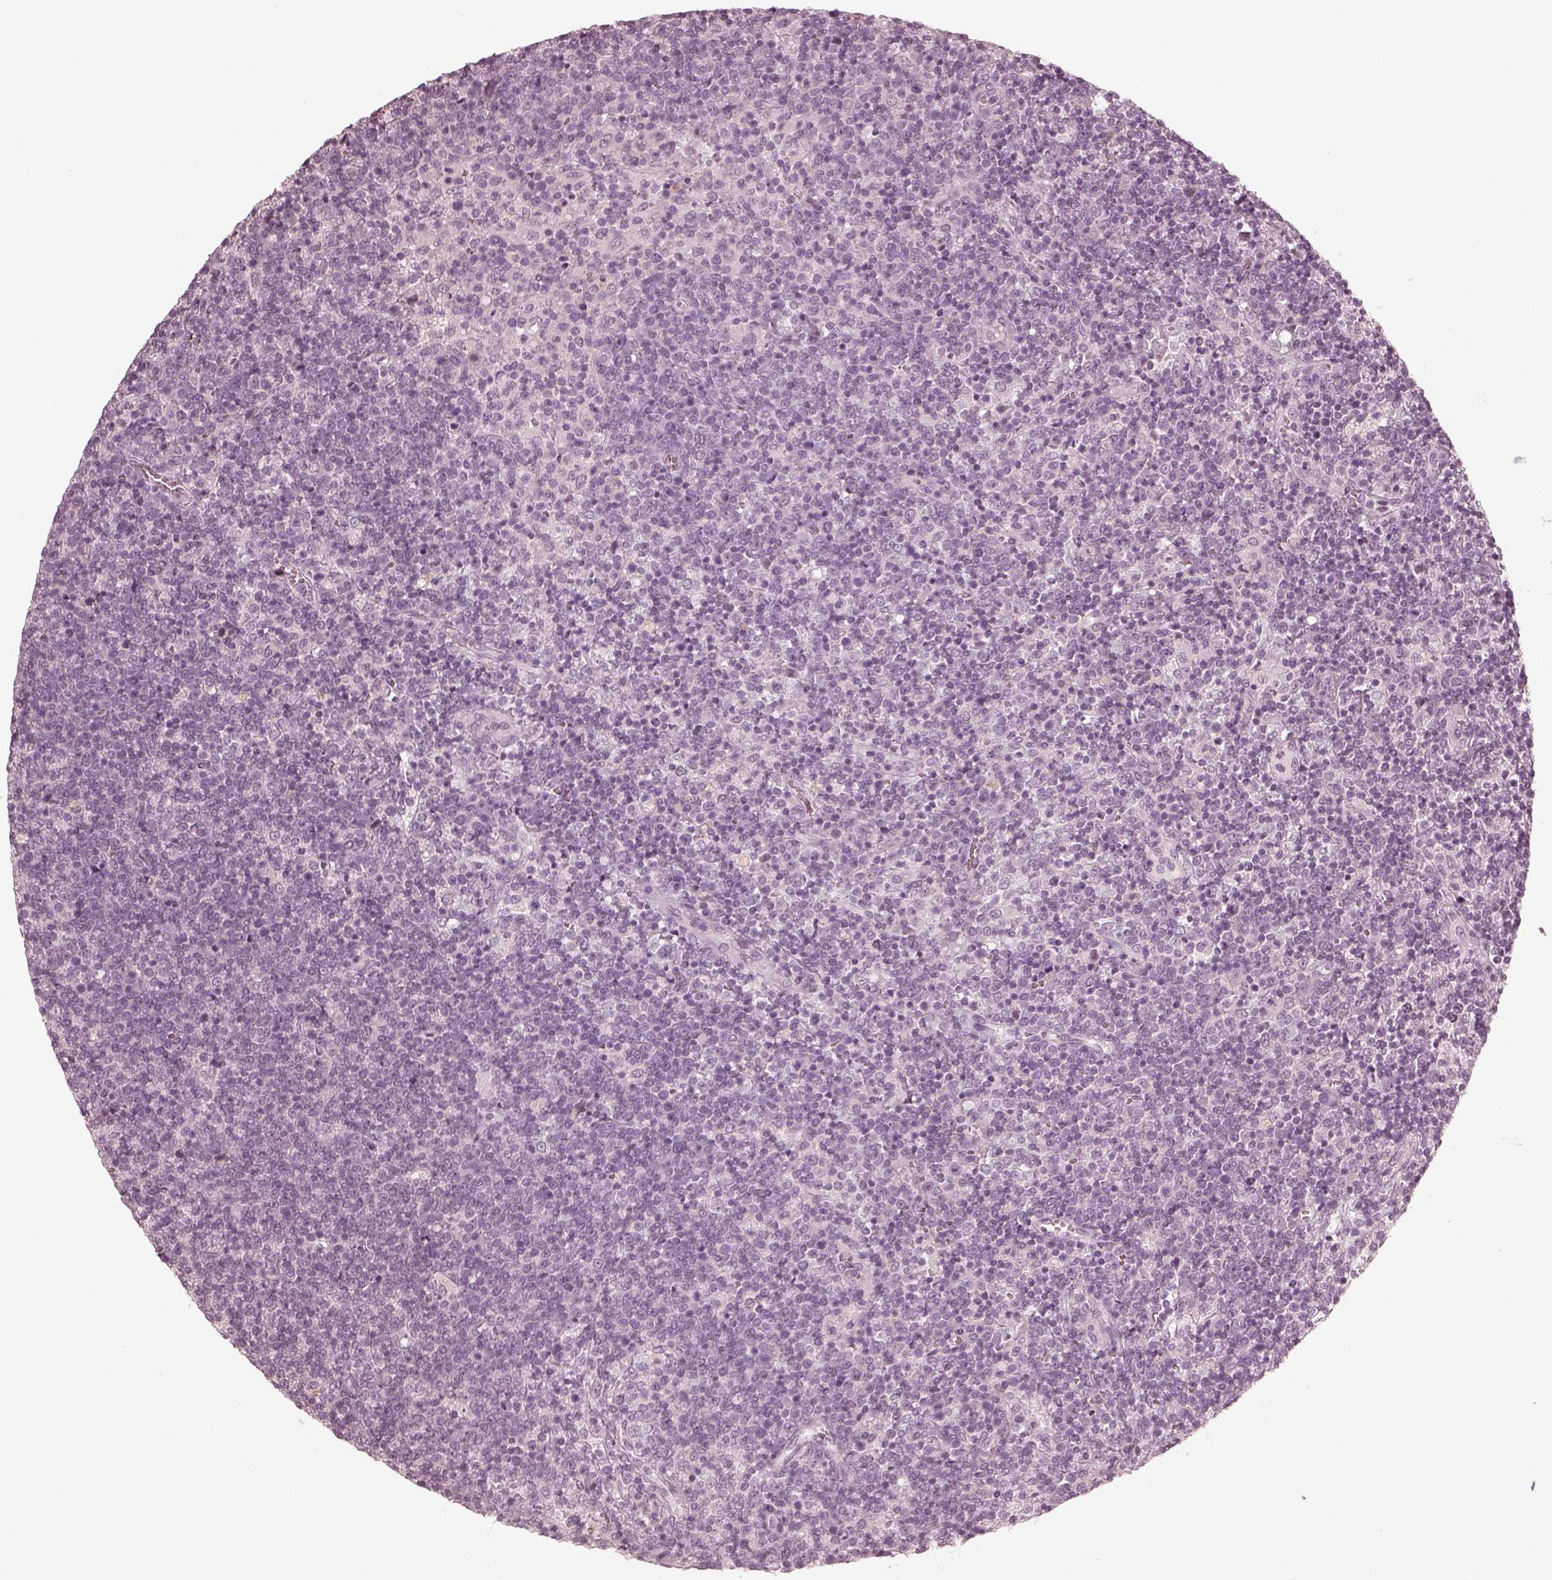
{"staining": {"intensity": "negative", "quantity": "none", "location": "none"}, "tissue": "lymphoma", "cell_type": "Tumor cells", "image_type": "cancer", "snomed": [{"axis": "morphology", "description": "Malignant lymphoma, non-Hodgkin's type, High grade"}, {"axis": "topography", "description": "Lymph node"}], "caption": "The photomicrograph exhibits no staining of tumor cells in lymphoma. (Brightfield microscopy of DAB (3,3'-diaminobenzidine) immunohistochemistry (IHC) at high magnification).", "gene": "CCDC170", "patient": {"sex": "male", "age": 61}}